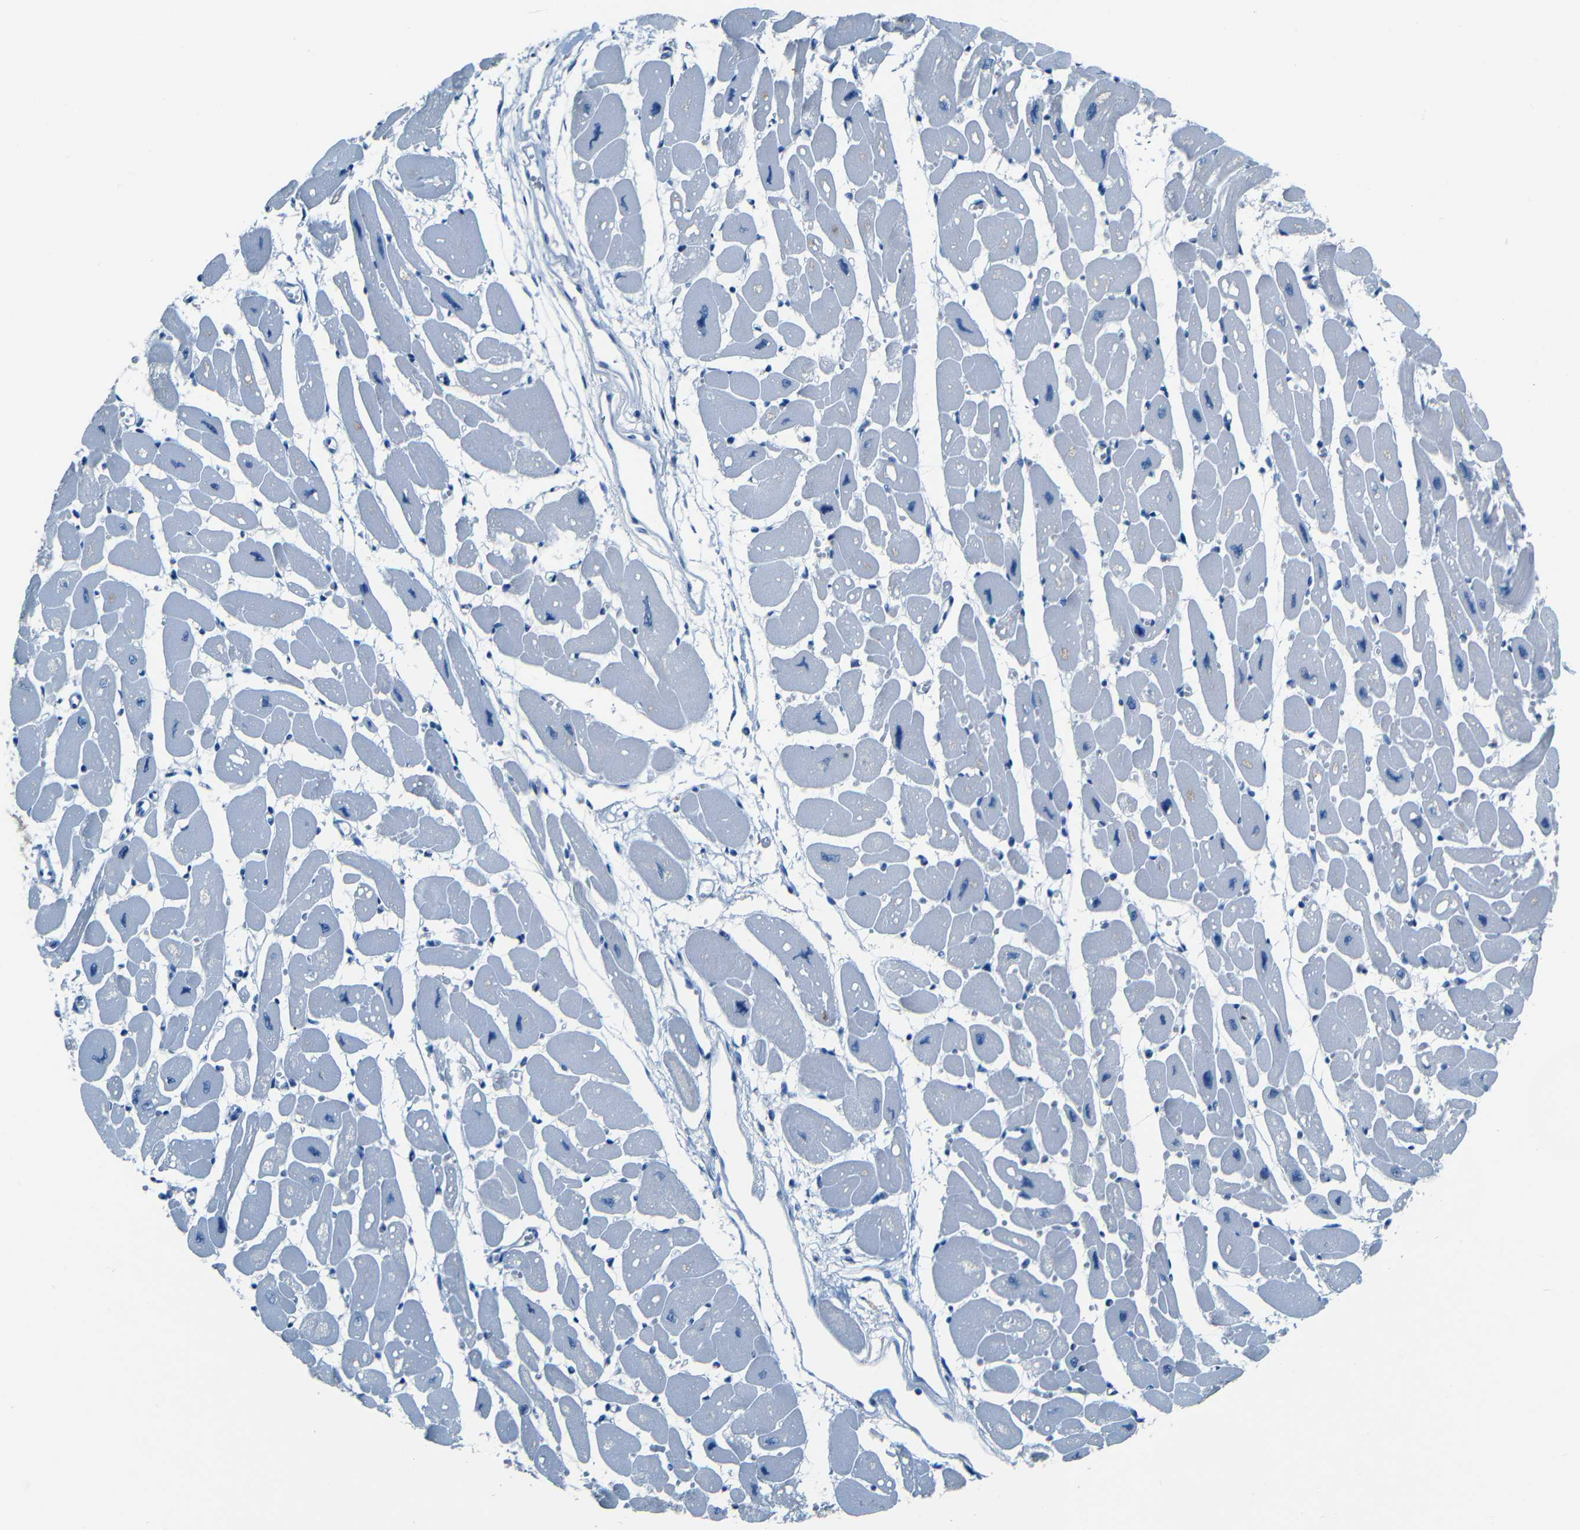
{"staining": {"intensity": "negative", "quantity": "none", "location": "none"}, "tissue": "heart muscle", "cell_type": "Cardiomyocytes", "image_type": "normal", "snomed": [{"axis": "morphology", "description": "Normal tissue, NOS"}, {"axis": "topography", "description": "Heart"}], "caption": "Immunohistochemical staining of benign heart muscle shows no significant staining in cardiomyocytes.", "gene": "ZMAT1", "patient": {"sex": "female", "age": 54}}